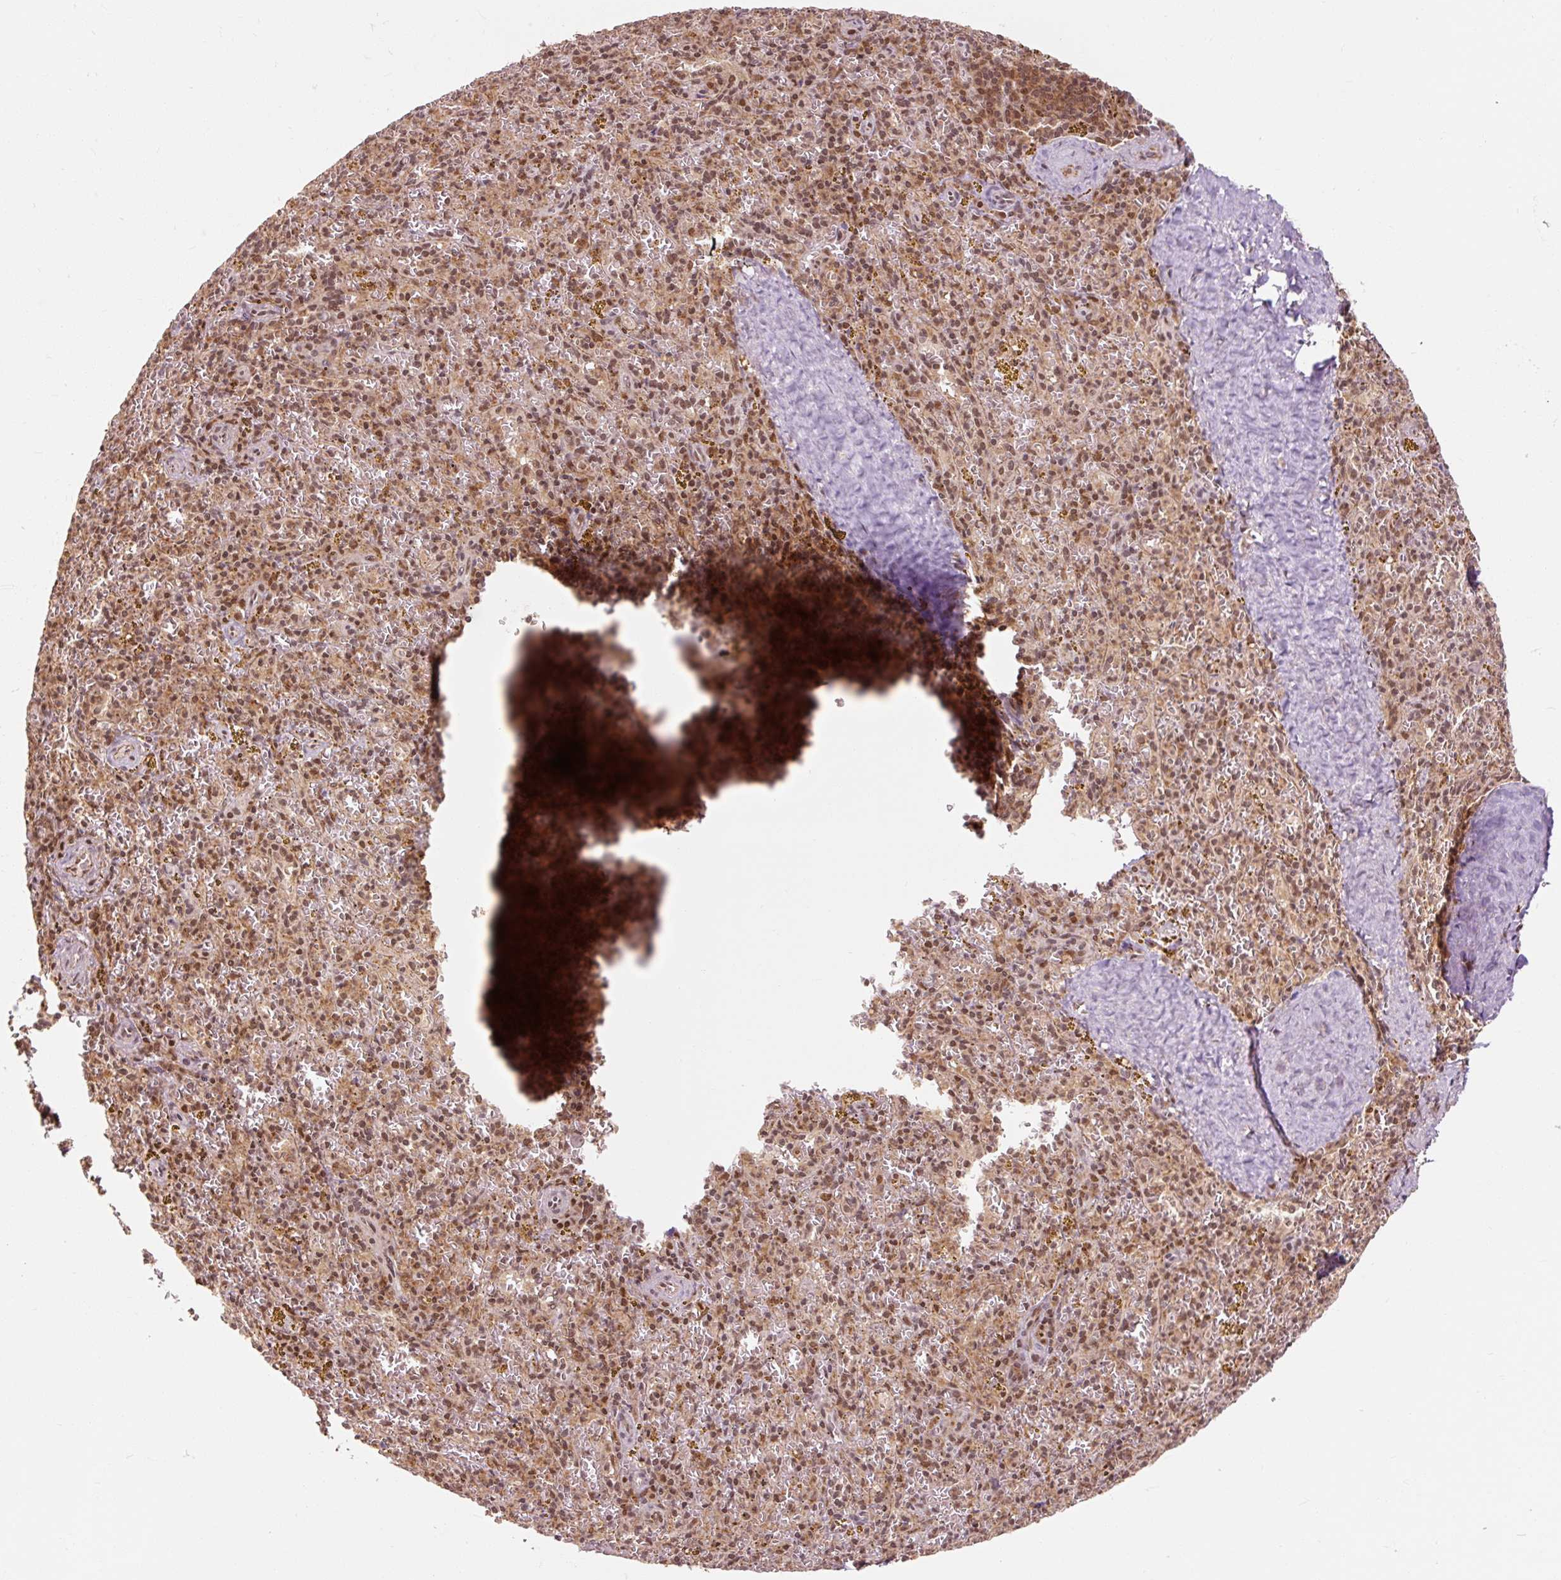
{"staining": {"intensity": "moderate", "quantity": "25%-75%", "location": "cytoplasmic/membranous,nuclear"}, "tissue": "spleen", "cell_type": "Cells in red pulp", "image_type": "normal", "snomed": [{"axis": "morphology", "description": "Normal tissue, NOS"}, {"axis": "topography", "description": "Spleen"}], "caption": "The photomicrograph shows immunohistochemical staining of unremarkable spleen. There is moderate cytoplasmic/membranous,nuclear staining is seen in approximately 25%-75% of cells in red pulp.", "gene": "CSTF1", "patient": {"sex": "male", "age": 57}}